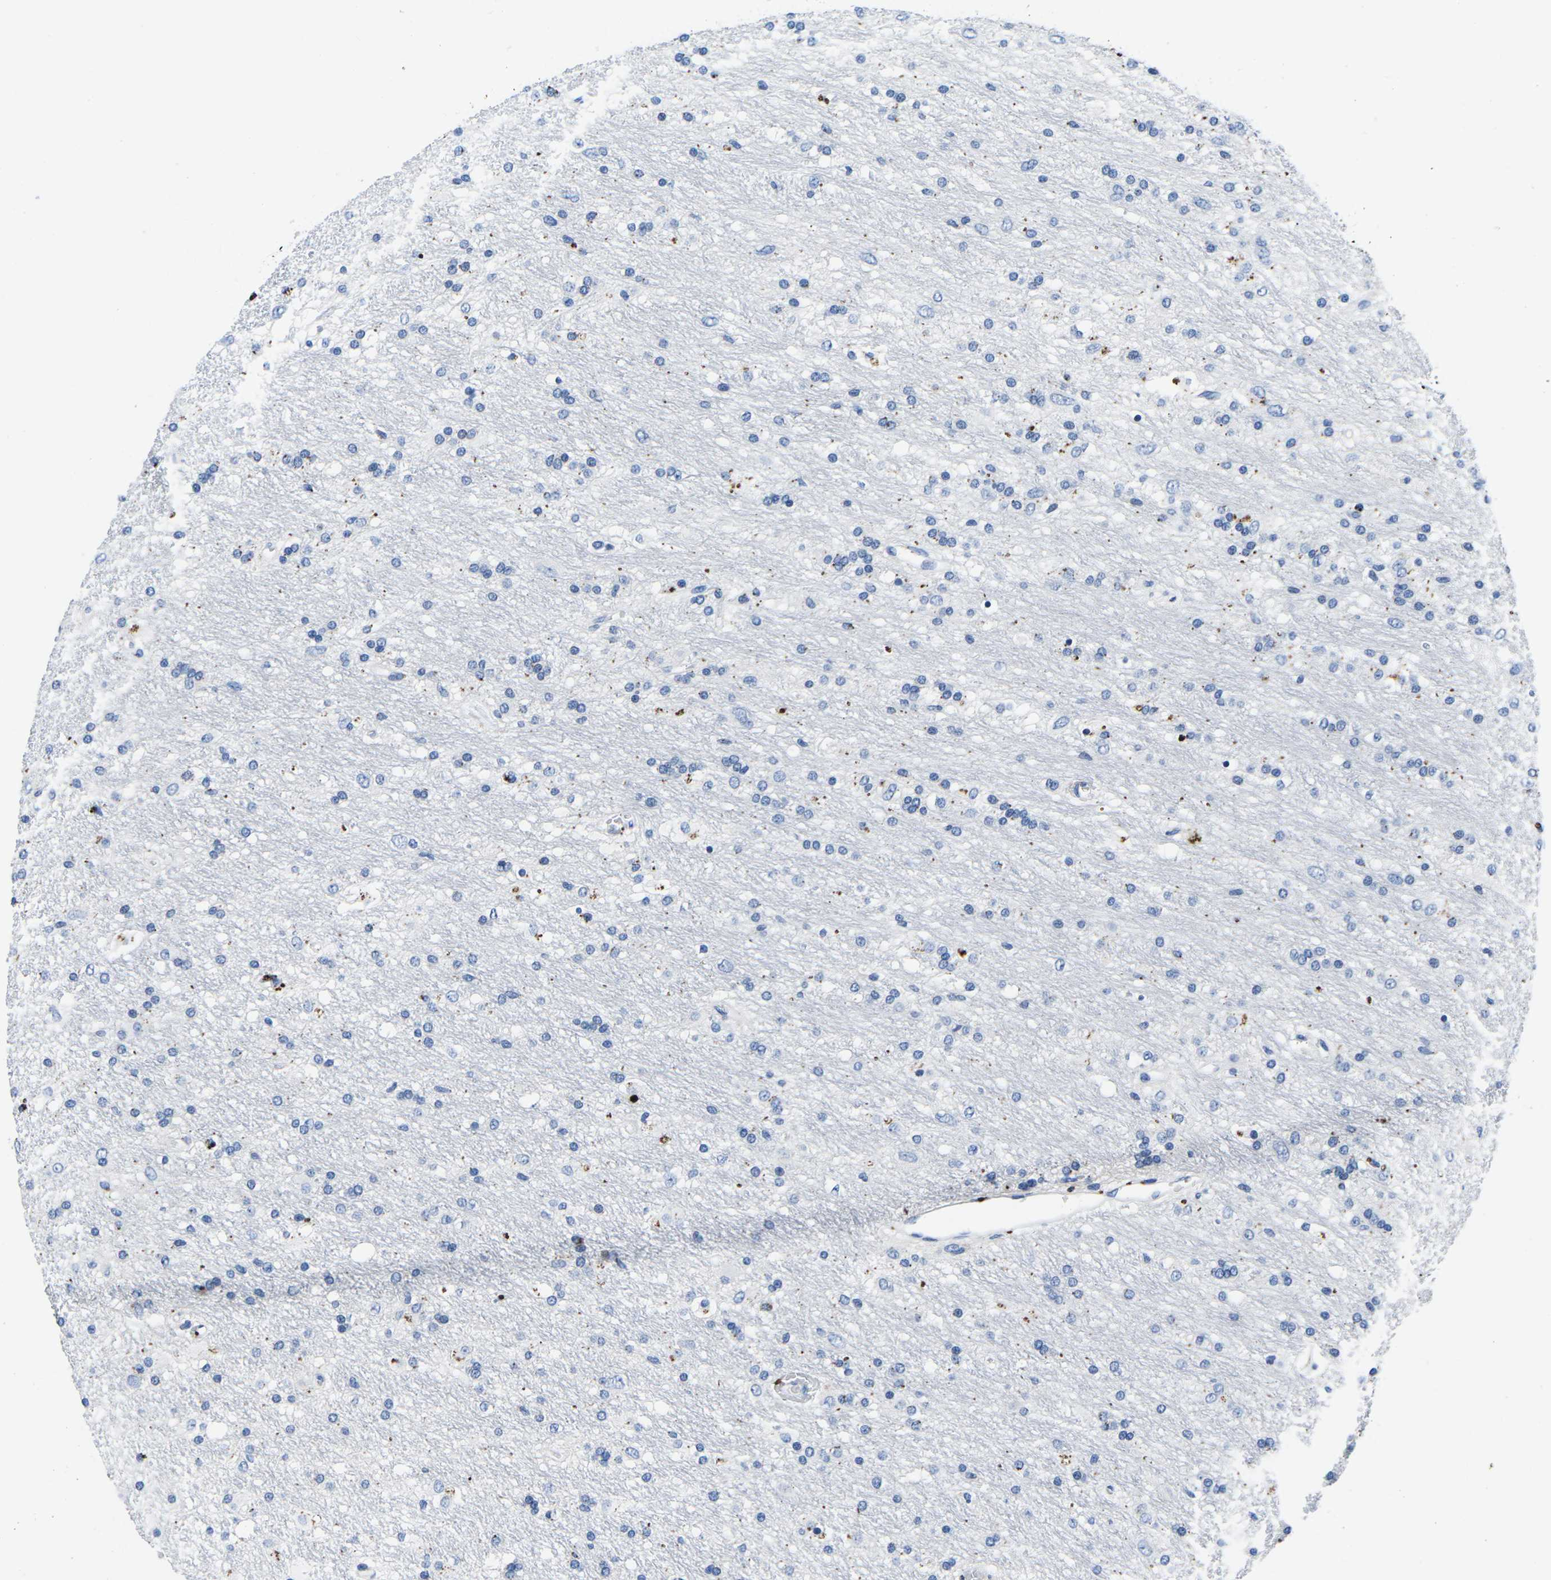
{"staining": {"intensity": "negative", "quantity": "none", "location": "none"}, "tissue": "glioma", "cell_type": "Tumor cells", "image_type": "cancer", "snomed": [{"axis": "morphology", "description": "Glioma, malignant, Low grade"}, {"axis": "topography", "description": "Brain"}], "caption": "Malignant glioma (low-grade) stained for a protein using IHC shows no staining tumor cells.", "gene": "CTSW", "patient": {"sex": "male", "age": 77}}